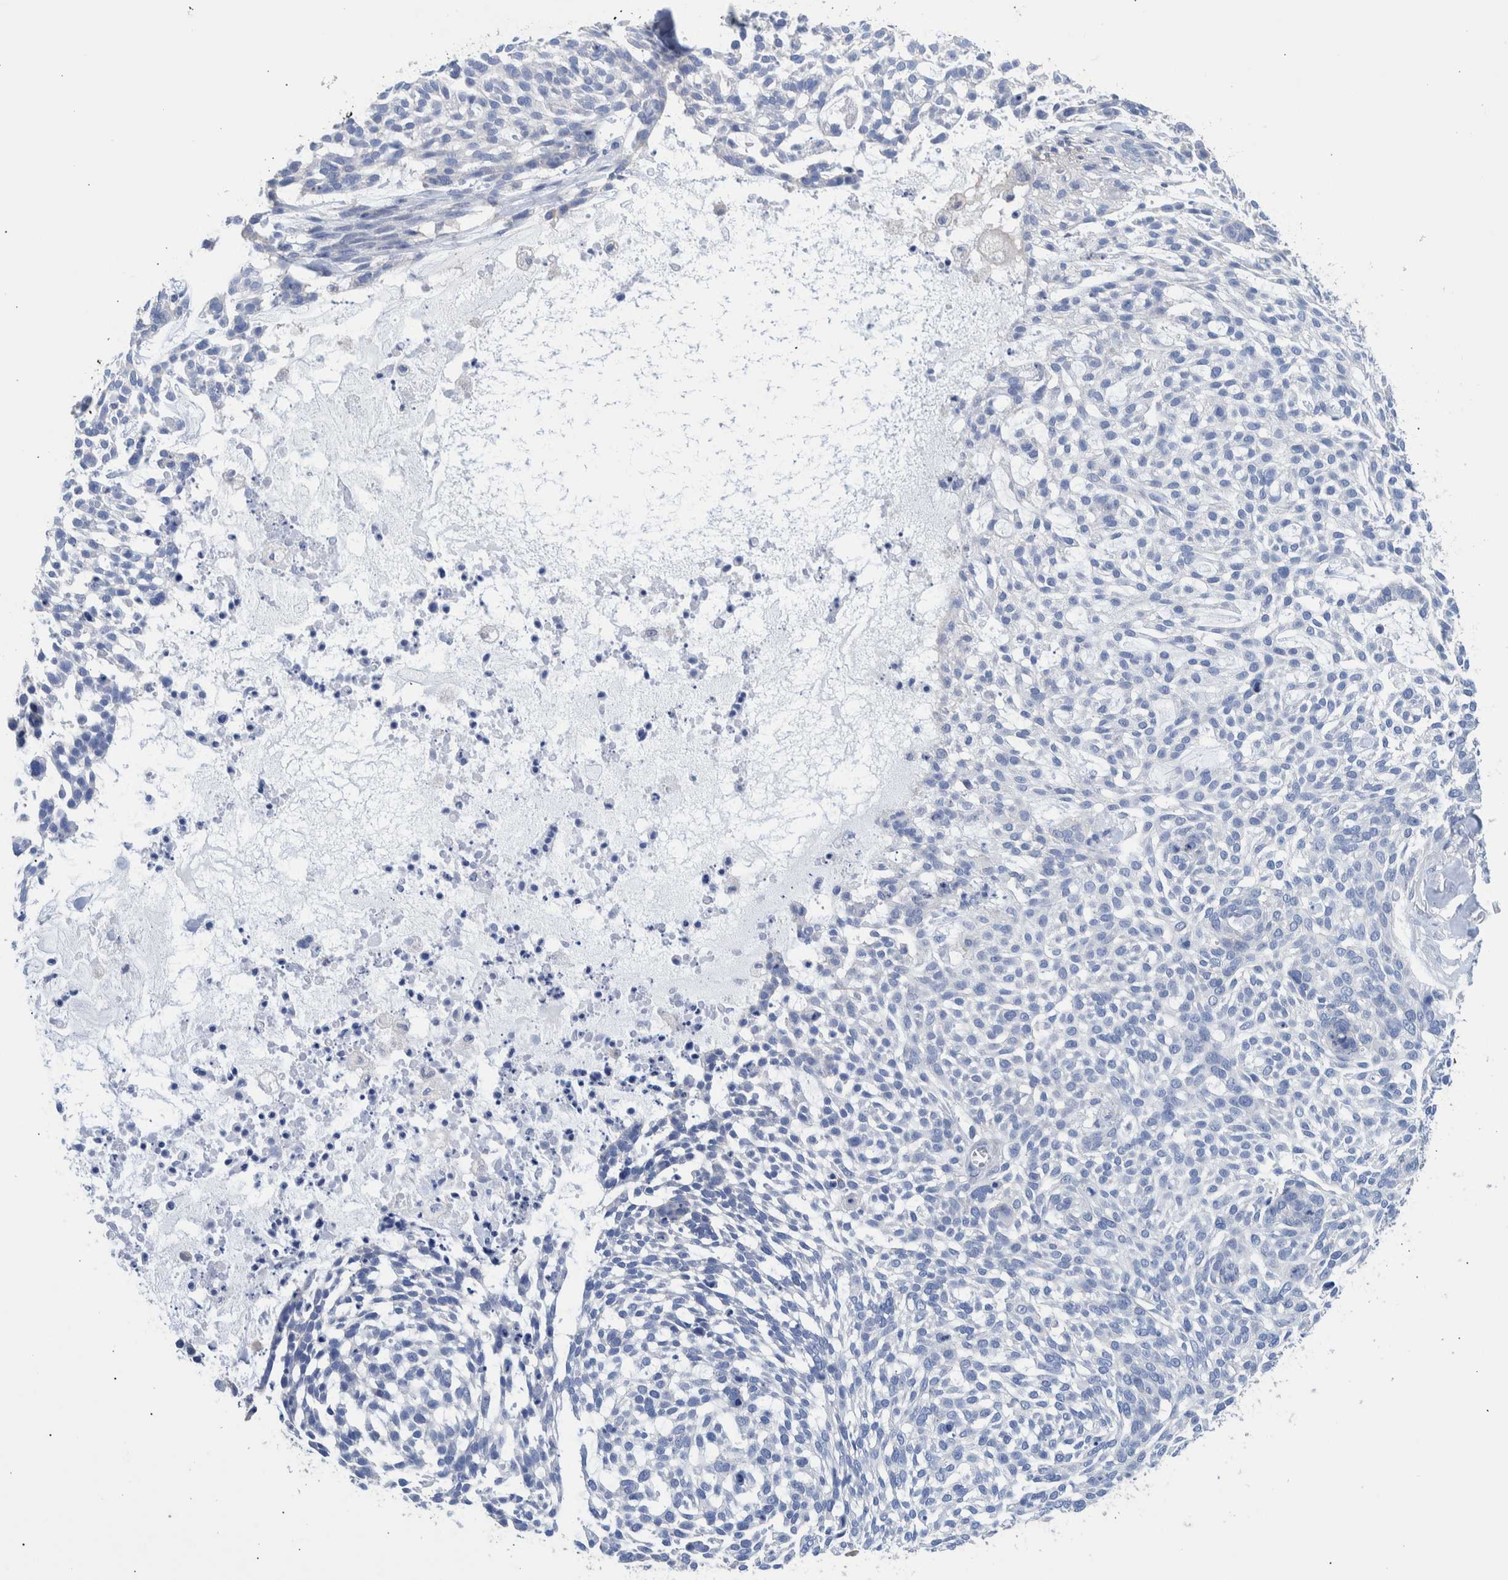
{"staining": {"intensity": "negative", "quantity": "none", "location": "none"}, "tissue": "skin cancer", "cell_type": "Tumor cells", "image_type": "cancer", "snomed": [{"axis": "morphology", "description": "Basal cell carcinoma"}, {"axis": "topography", "description": "Skin"}], "caption": "An immunohistochemistry (IHC) photomicrograph of skin cancer (basal cell carcinoma) is shown. There is no staining in tumor cells of skin cancer (basal cell carcinoma). Brightfield microscopy of immunohistochemistry (IHC) stained with DAB (brown) and hematoxylin (blue), captured at high magnification.", "gene": "PPP3CC", "patient": {"sex": "female", "age": 64}}